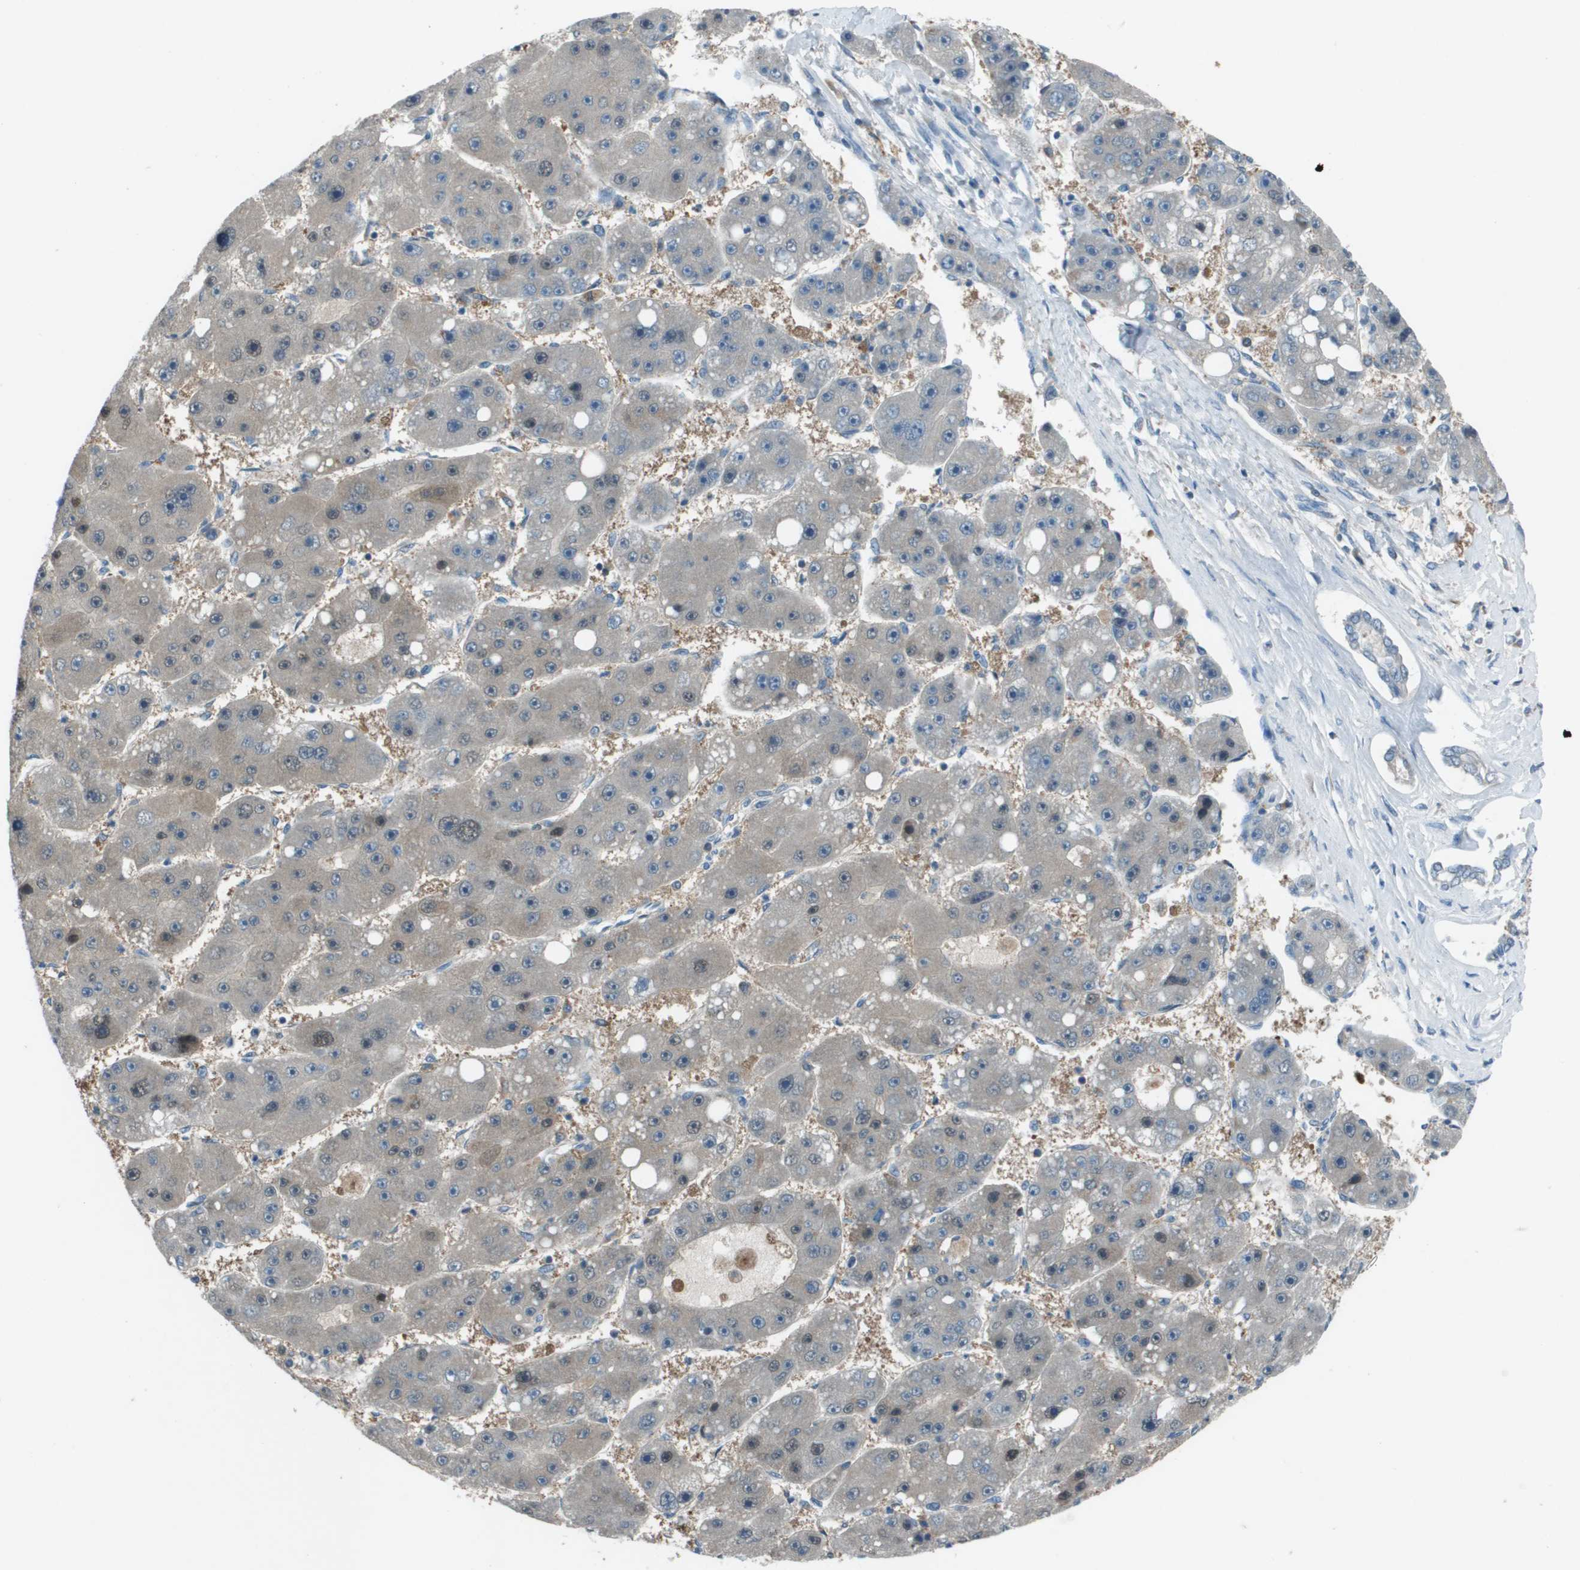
{"staining": {"intensity": "weak", "quantity": "<25%", "location": "cytoplasmic/membranous,nuclear"}, "tissue": "liver cancer", "cell_type": "Tumor cells", "image_type": "cancer", "snomed": [{"axis": "morphology", "description": "Carcinoma, Hepatocellular, NOS"}, {"axis": "topography", "description": "Liver"}], "caption": "Micrograph shows no significant protein staining in tumor cells of liver hepatocellular carcinoma.", "gene": "CAMK4", "patient": {"sex": "female", "age": 61}}